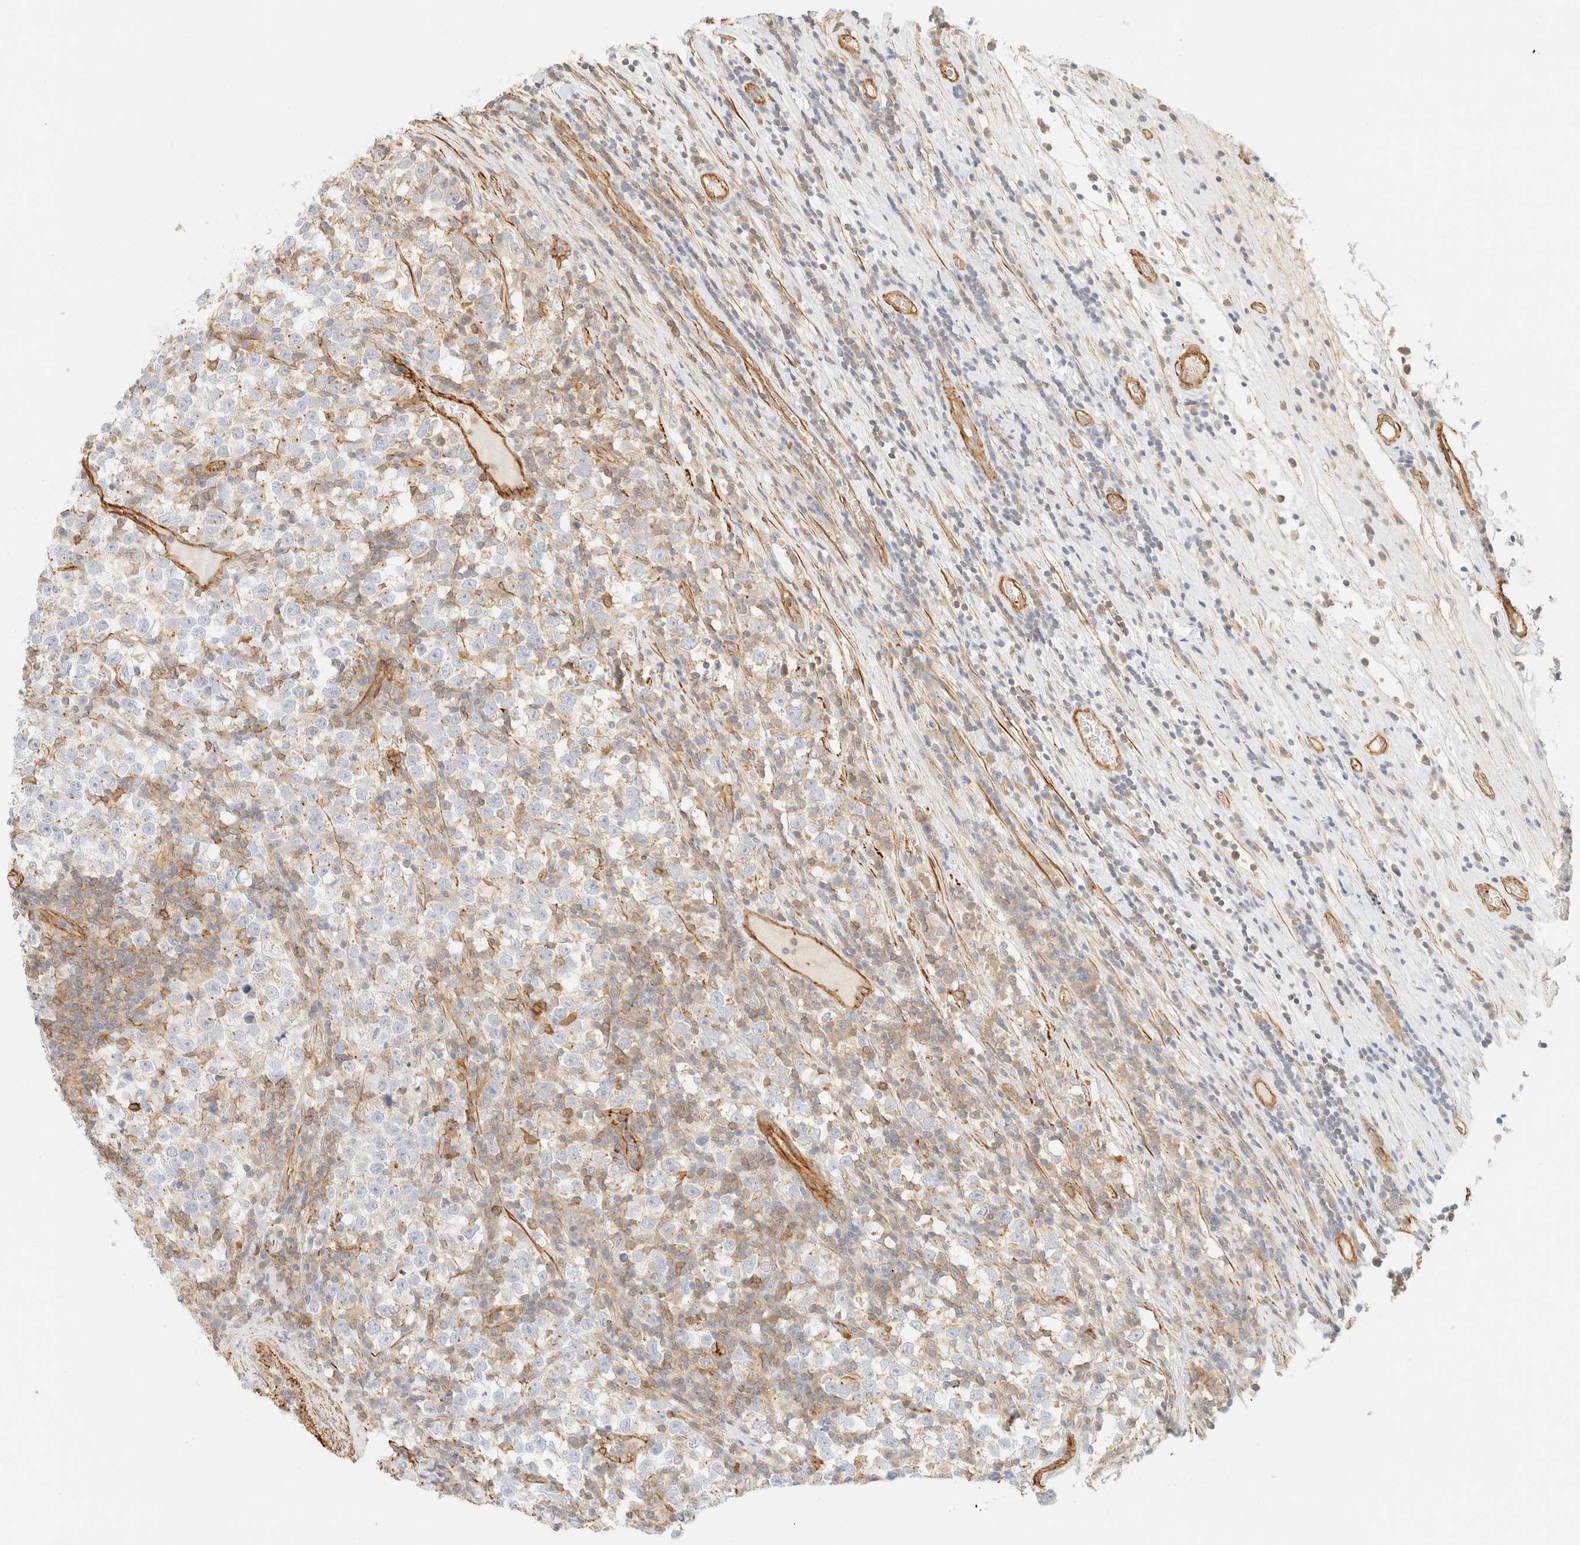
{"staining": {"intensity": "negative", "quantity": "none", "location": "none"}, "tissue": "testis cancer", "cell_type": "Tumor cells", "image_type": "cancer", "snomed": [{"axis": "morphology", "description": "Normal tissue, NOS"}, {"axis": "morphology", "description": "Seminoma, NOS"}, {"axis": "topography", "description": "Testis"}], "caption": "An immunohistochemistry histopathology image of testis seminoma is shown. There is no staining in tumor cells of testis seminoma.", "gene": "OTOP2", "patient": {"sex": "male", "age": 43}}